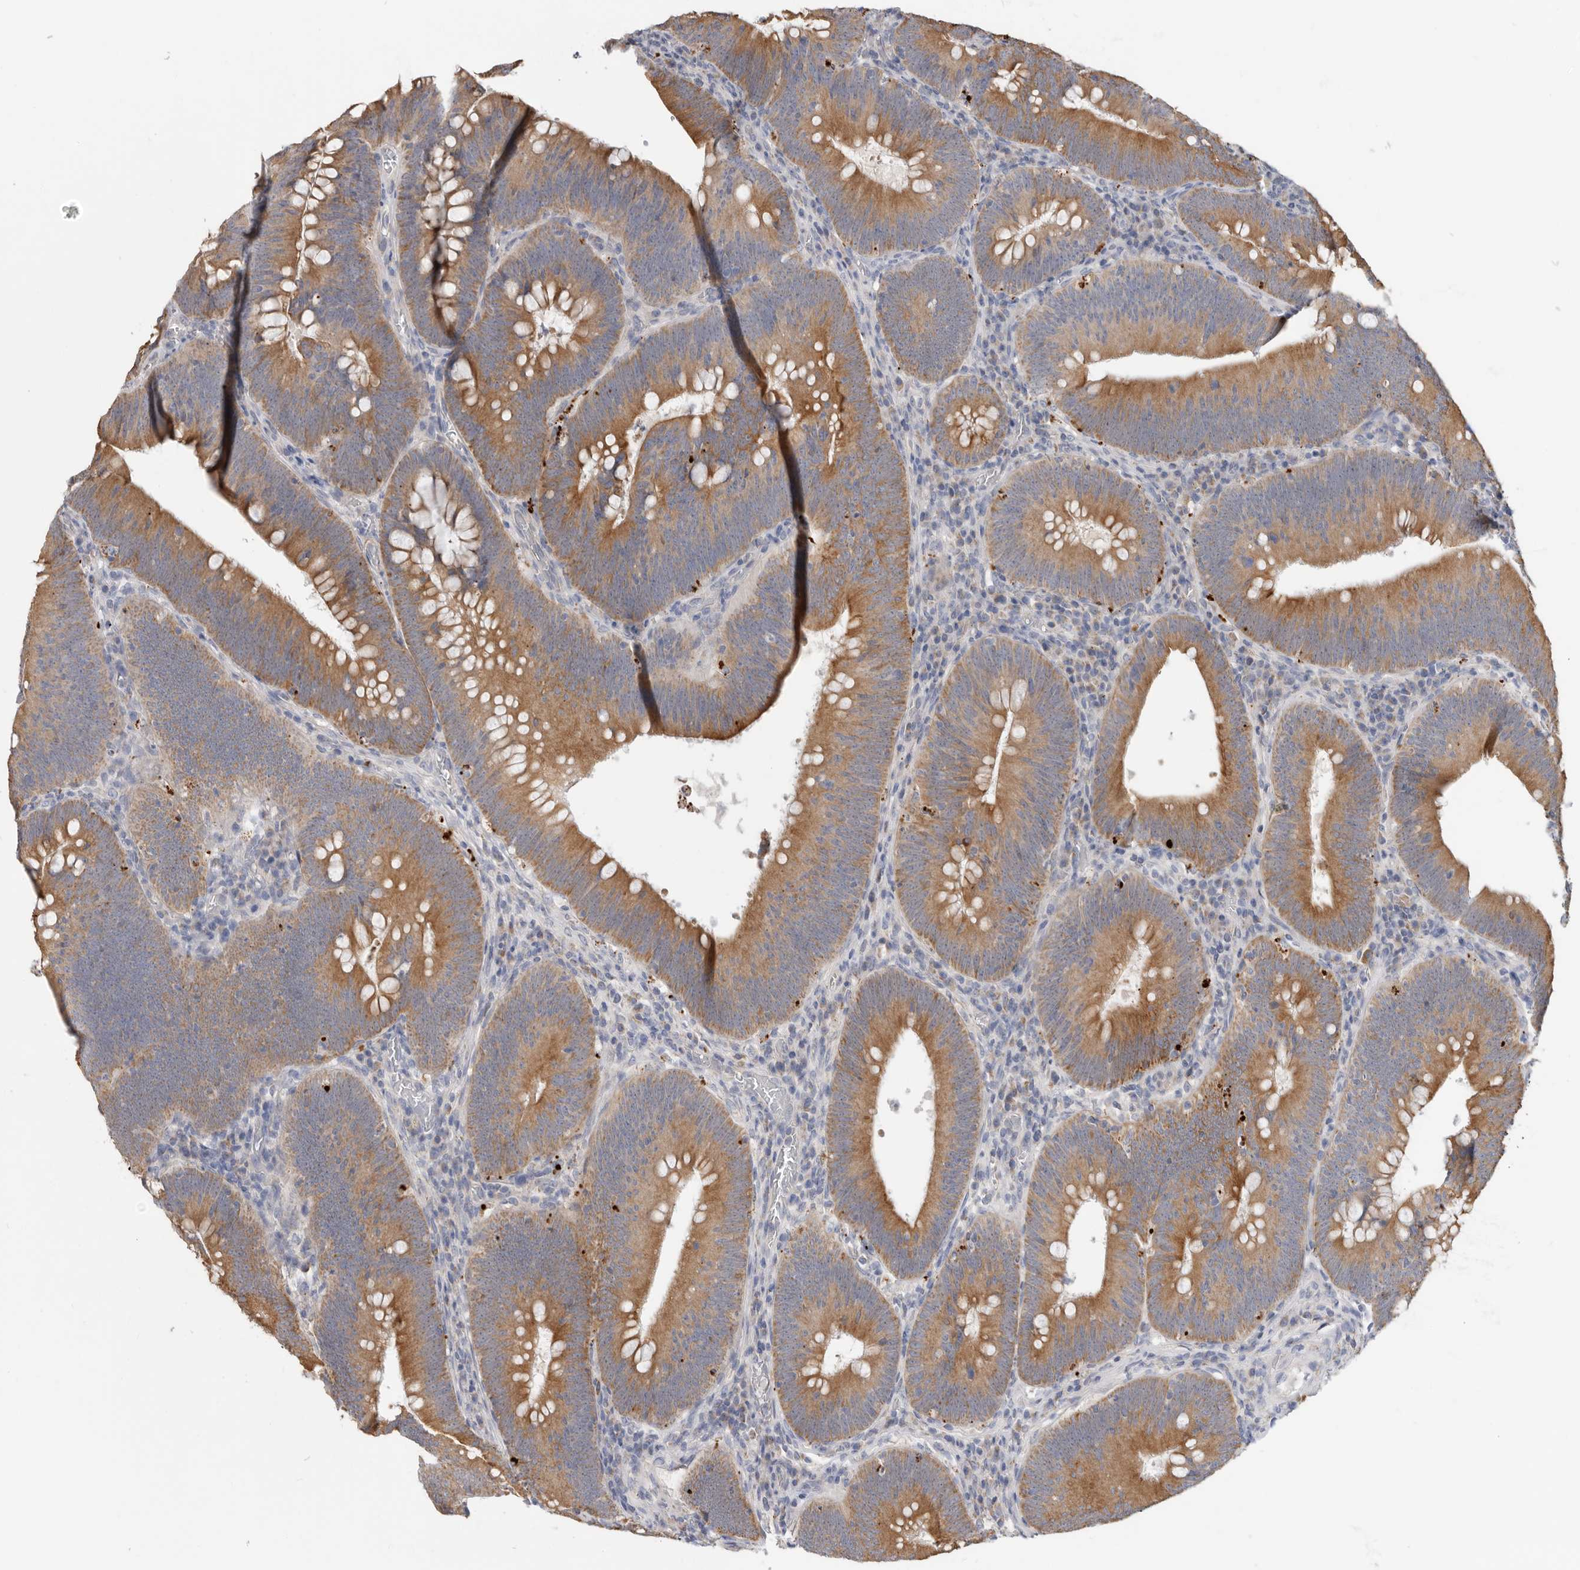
{"staining": {"intensity": "moderate", "quantity": ">75%", "location": "cytoplasmic/membranous"}, "tissue": "colorectal cancer", "cell_type": "Tumor cells", "image_type": "cancer", "snomed": [{"axis": "morphology", "description": "Normal tissue, NOS"}, {"axis": "topography", "description": "Colon"}], "caption": "Moderate cytoplasmic/membranous expression for a protein is appreciated in approximately >75% of tumor cells of colorectal cancer using immunohistochemistry (IHC).", "gene": "MTFR1L", "patient": {"sex": "female", "age": 82}}